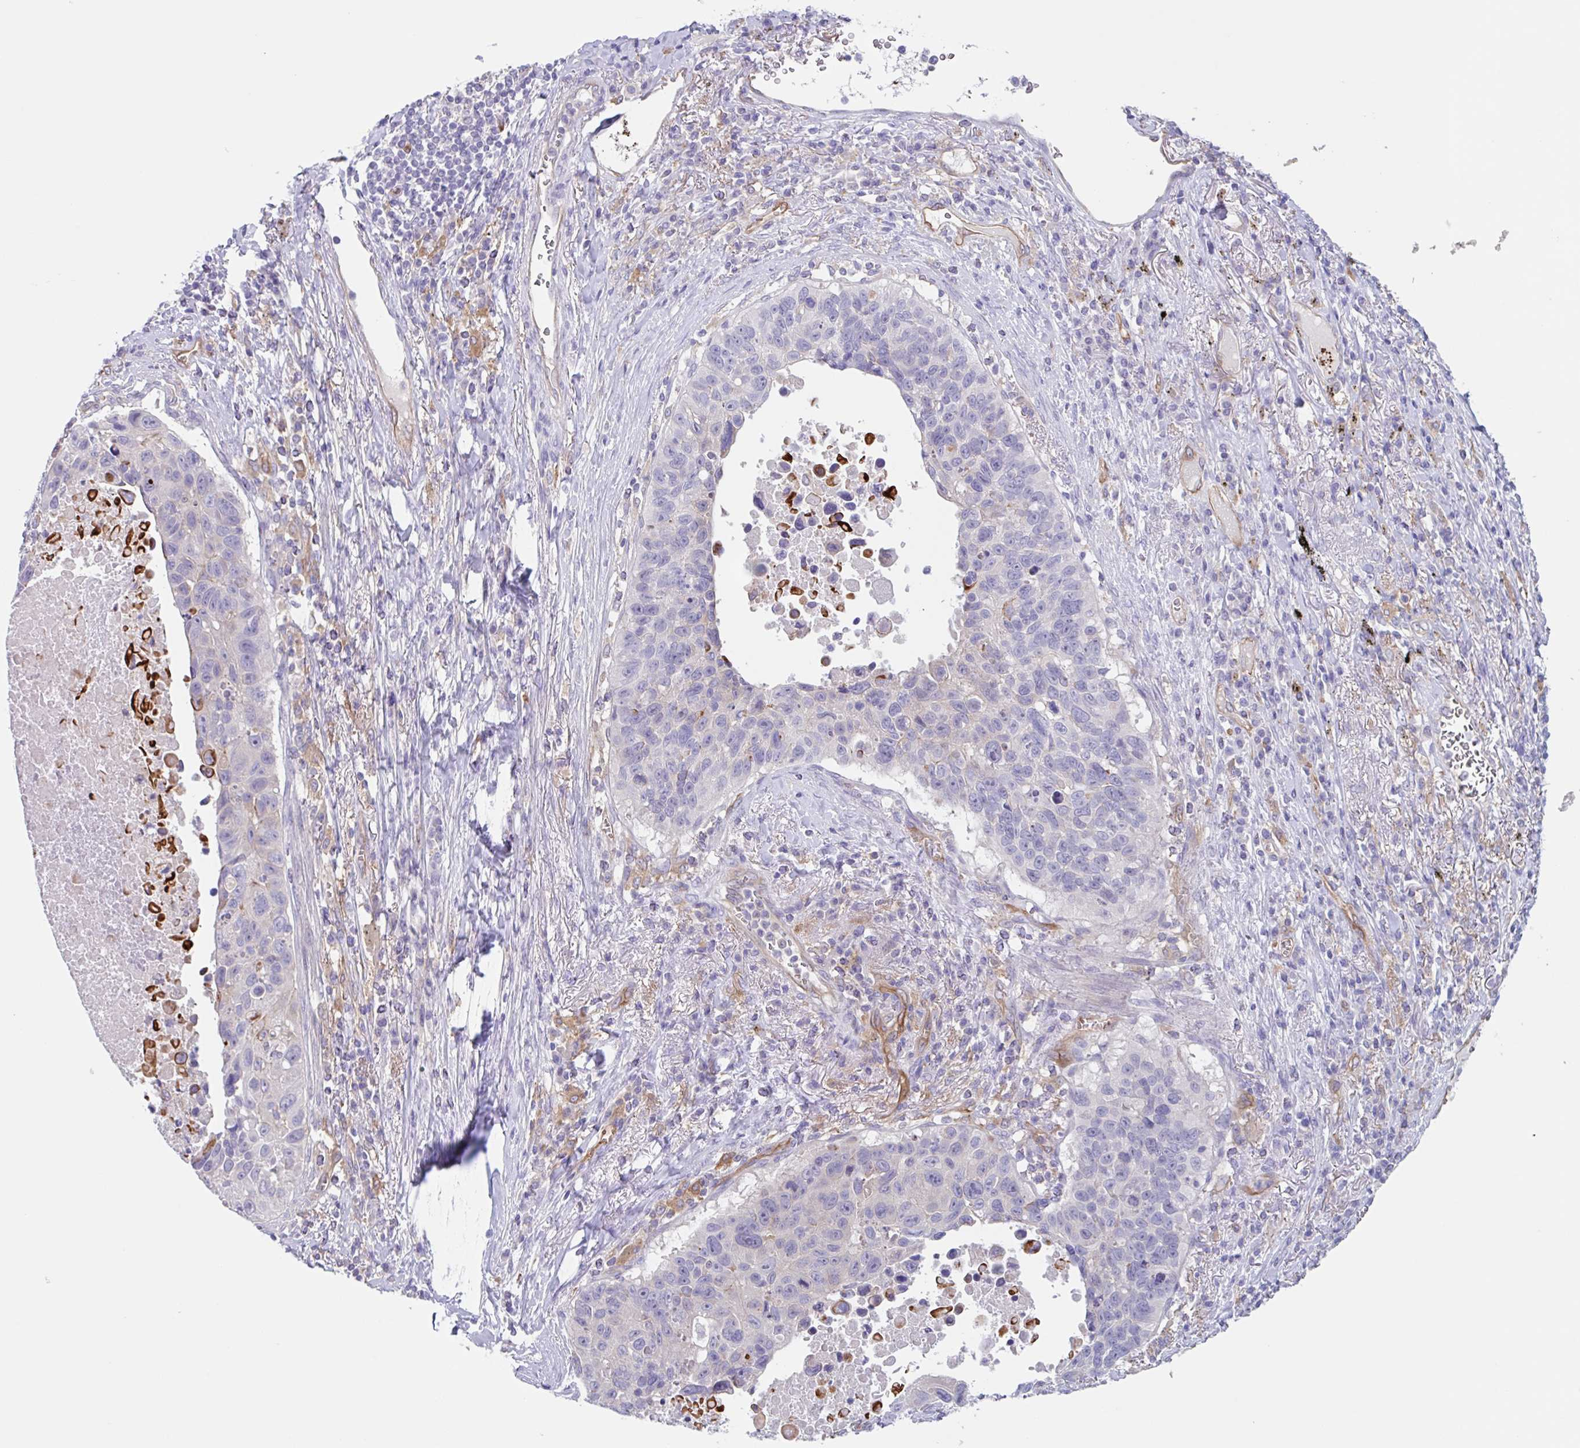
{"staining": {"intensity": "negative", "quantity": "none", "location": "none"}, "tissue": "lung cancer", "cell_type": "Tumor cells", "image_type": "cancer", "snomed": [{"axis": "morphology", "description": "Squamous cell carcinoma, NOS"}, {"axis": "topography", "description": "Lung"}], "caption": "Immunohistochemistry photomicrograph of neoplastic tissue: lung cancer (squamous cell carcinoma) stained with DAB (3,3'-diaminobenzidine) displays no significant protein expression in tumor cells.", "gene": "EHD4", "patient": {"sex": "male", "age": 66}}